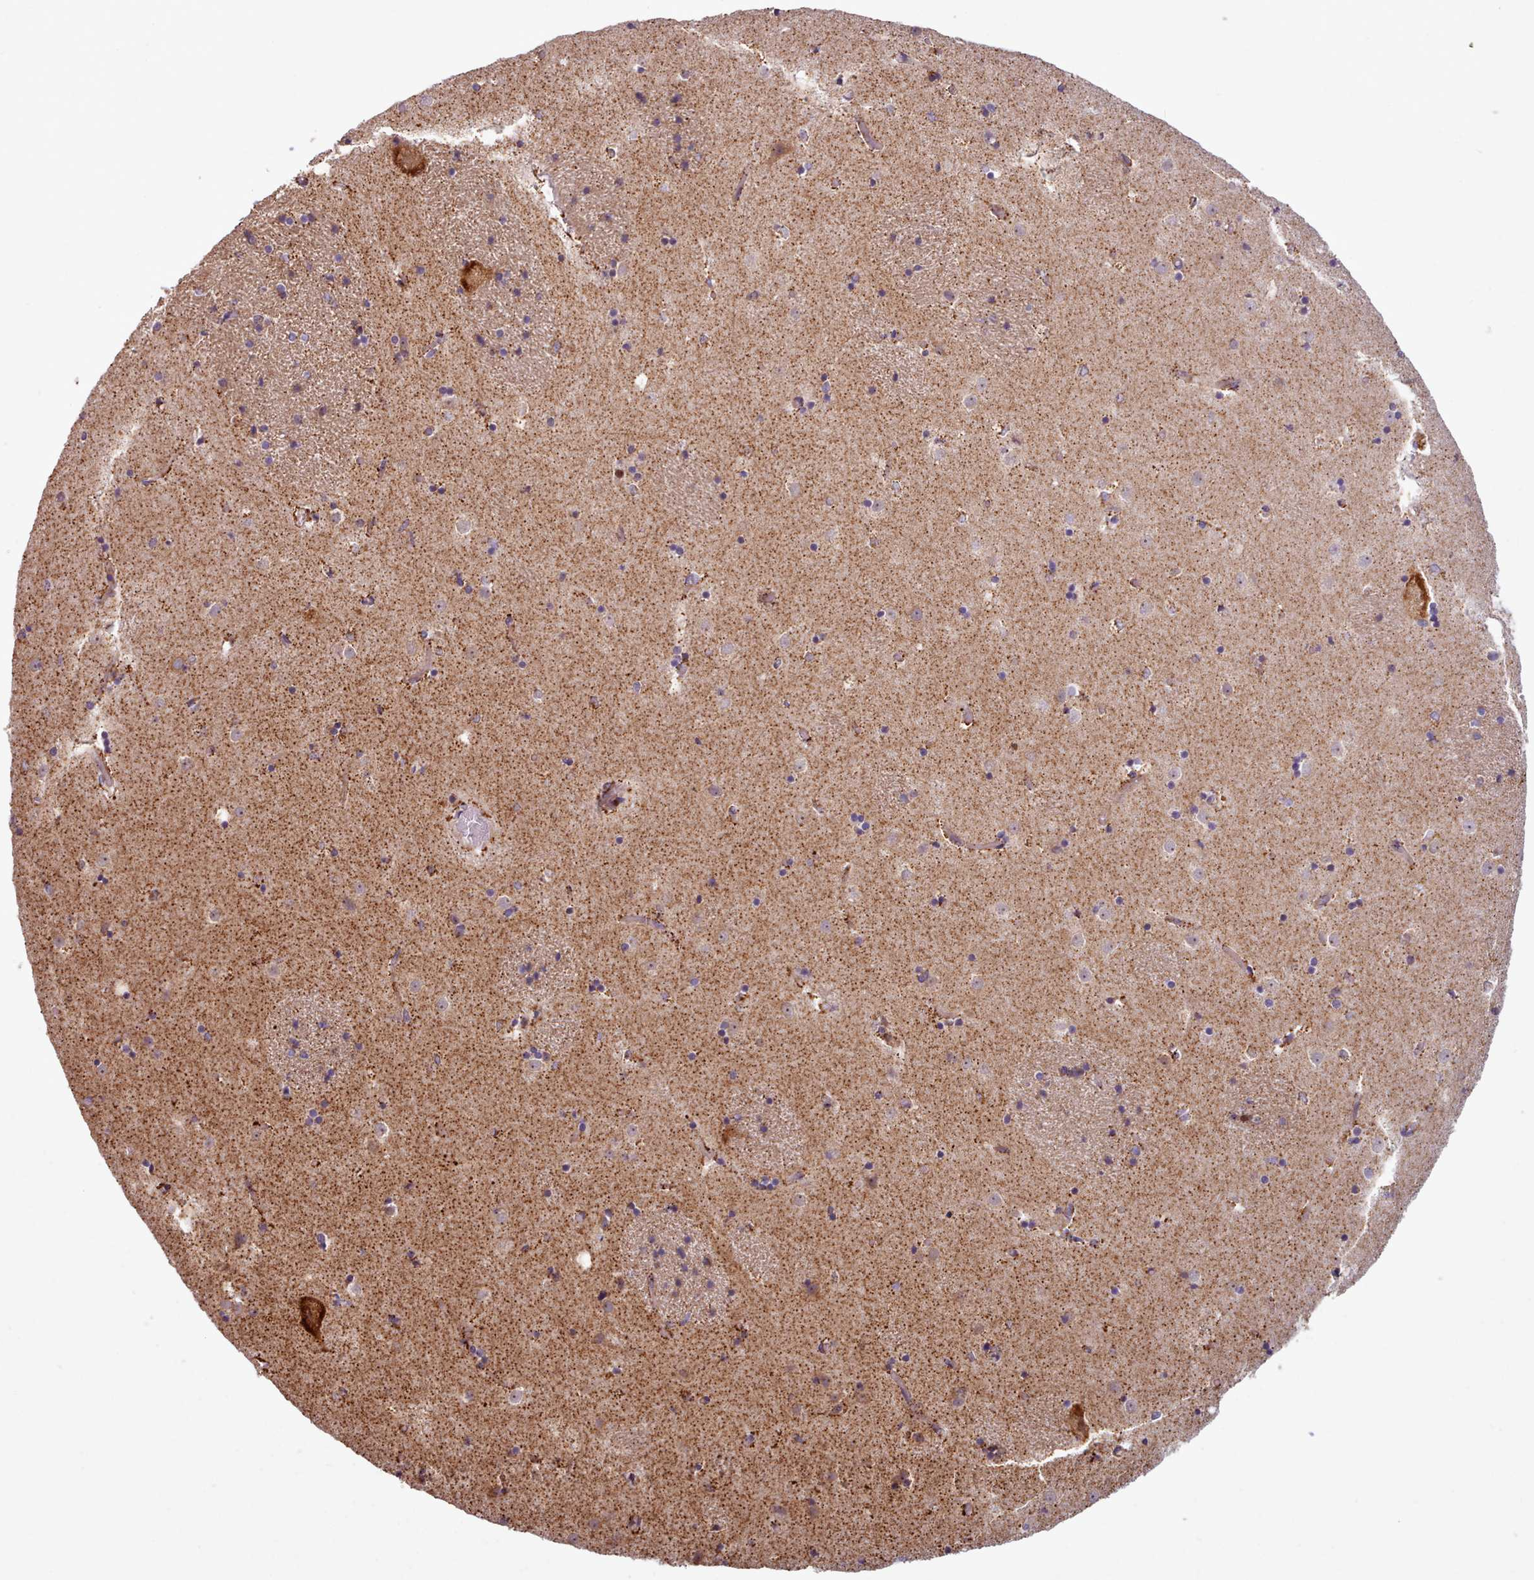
{"staining": {"intensity": "moderate", "quantity": "<25%", "location": "cytoplasmic/membranous"}, "tissue": "caudate", "cell_type": "Glial cells", "image_type": "normal", "snomed": [{"axis": "morphology", "description": "Normal tissue, NOS"}, {"axis": "topography", "description": "Lateral ventricle wall"}], "caption": "Glial cells reveal moderate cytoplasmic/membranous expression in approximately <25% of cells in benign caudate.", "gene": "CRYBG1", "patient": {"sex": "female", "age": 52}}